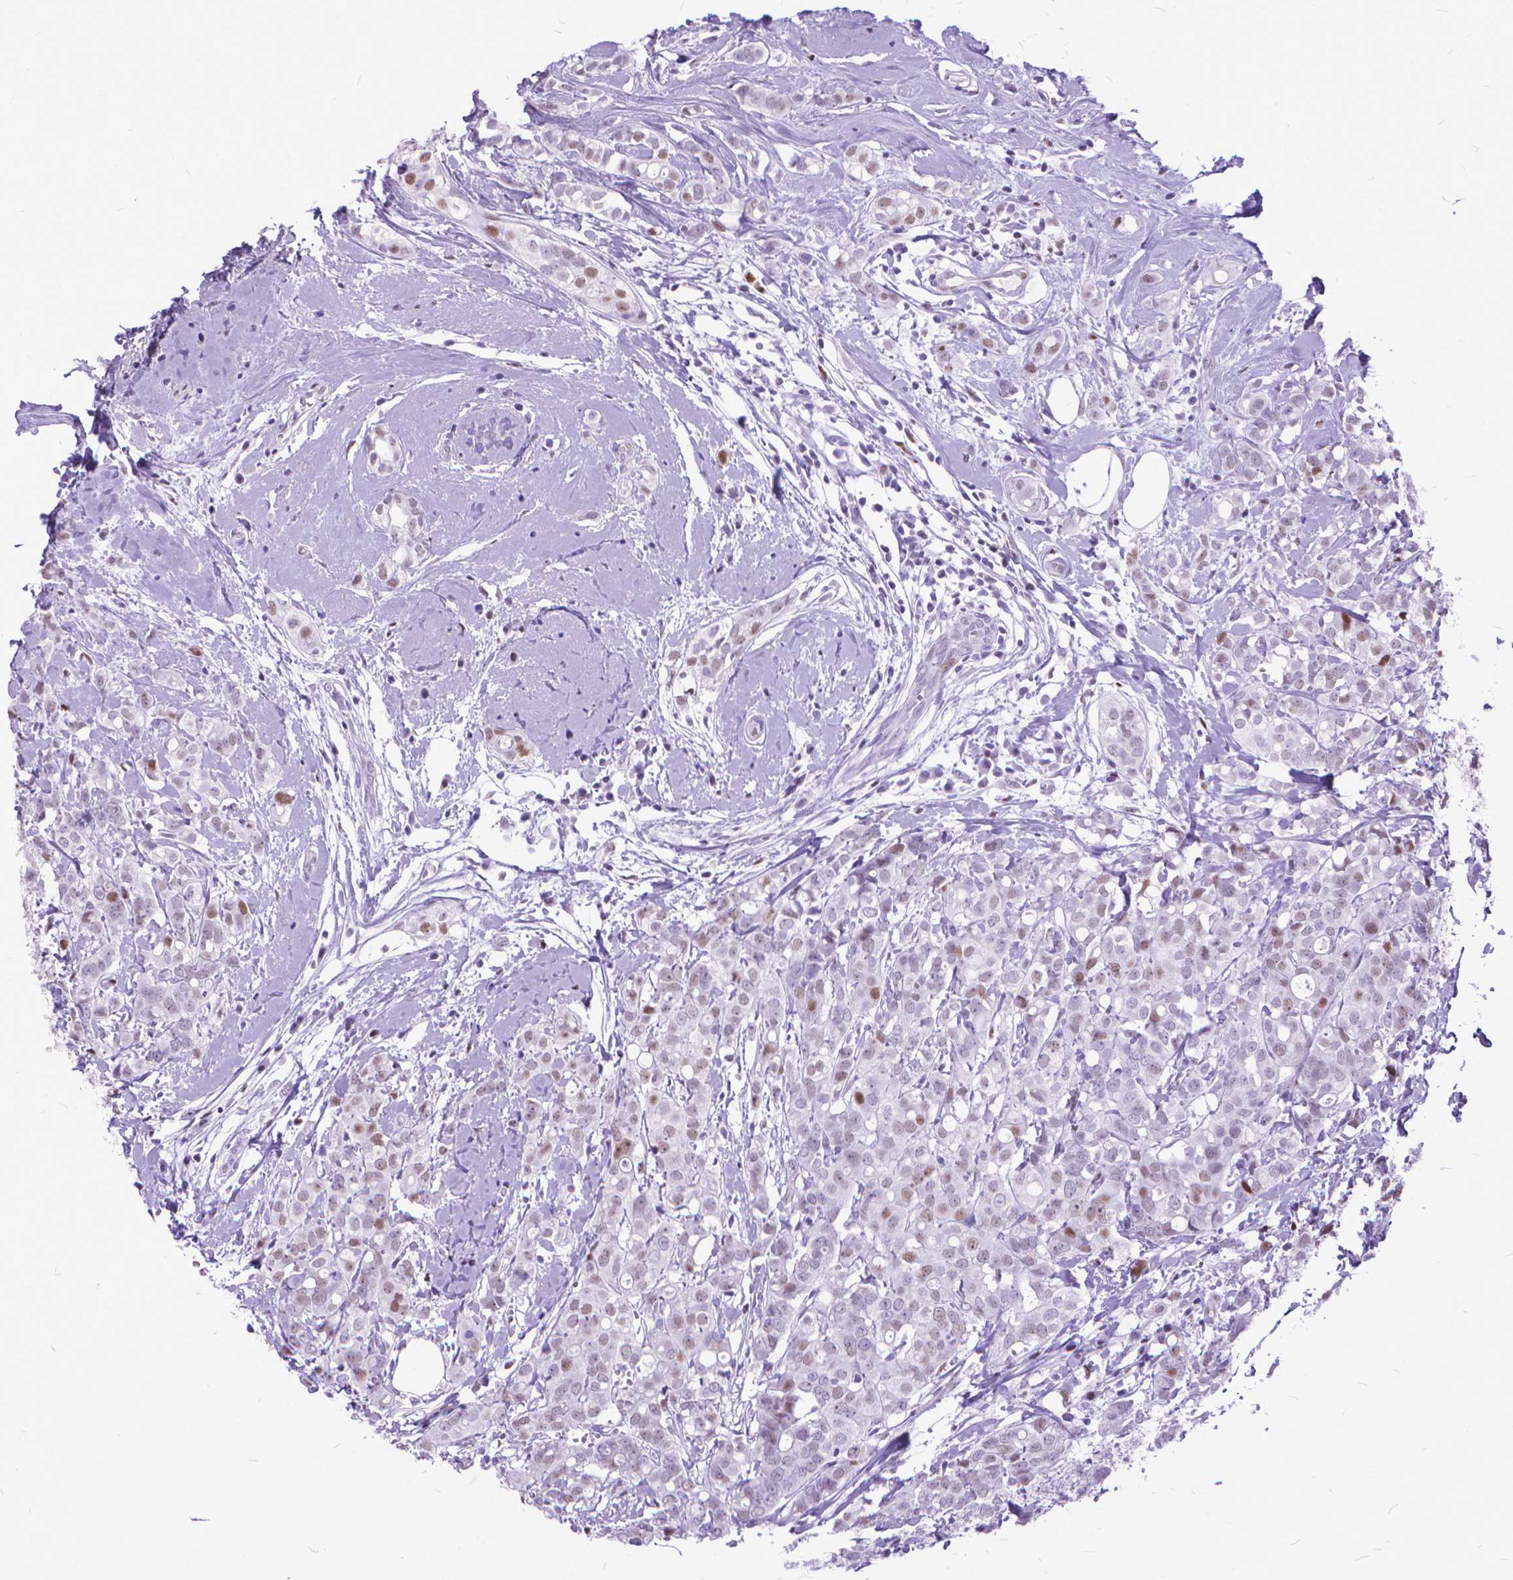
{"staining": {"intensity": "moderate", "quantity": "<25%", "location": "nuclear"}, "tissue": "breast cancer", "cell_type": "Tumor cells", "image_type": "cancer", "snomed": [{"axis": "morphology", "description": "Duct carcinoma"}, {"axis": "topography", "description": "Breast"}], "caption": "Invasive ductal carcinoma (breast) tissue shows moderate nuclear expression in about <25% of tumor cells, visualized by immunohistochemistry.", "gene": "POLE4", "patient": {"sex": "female", "age": 40}}